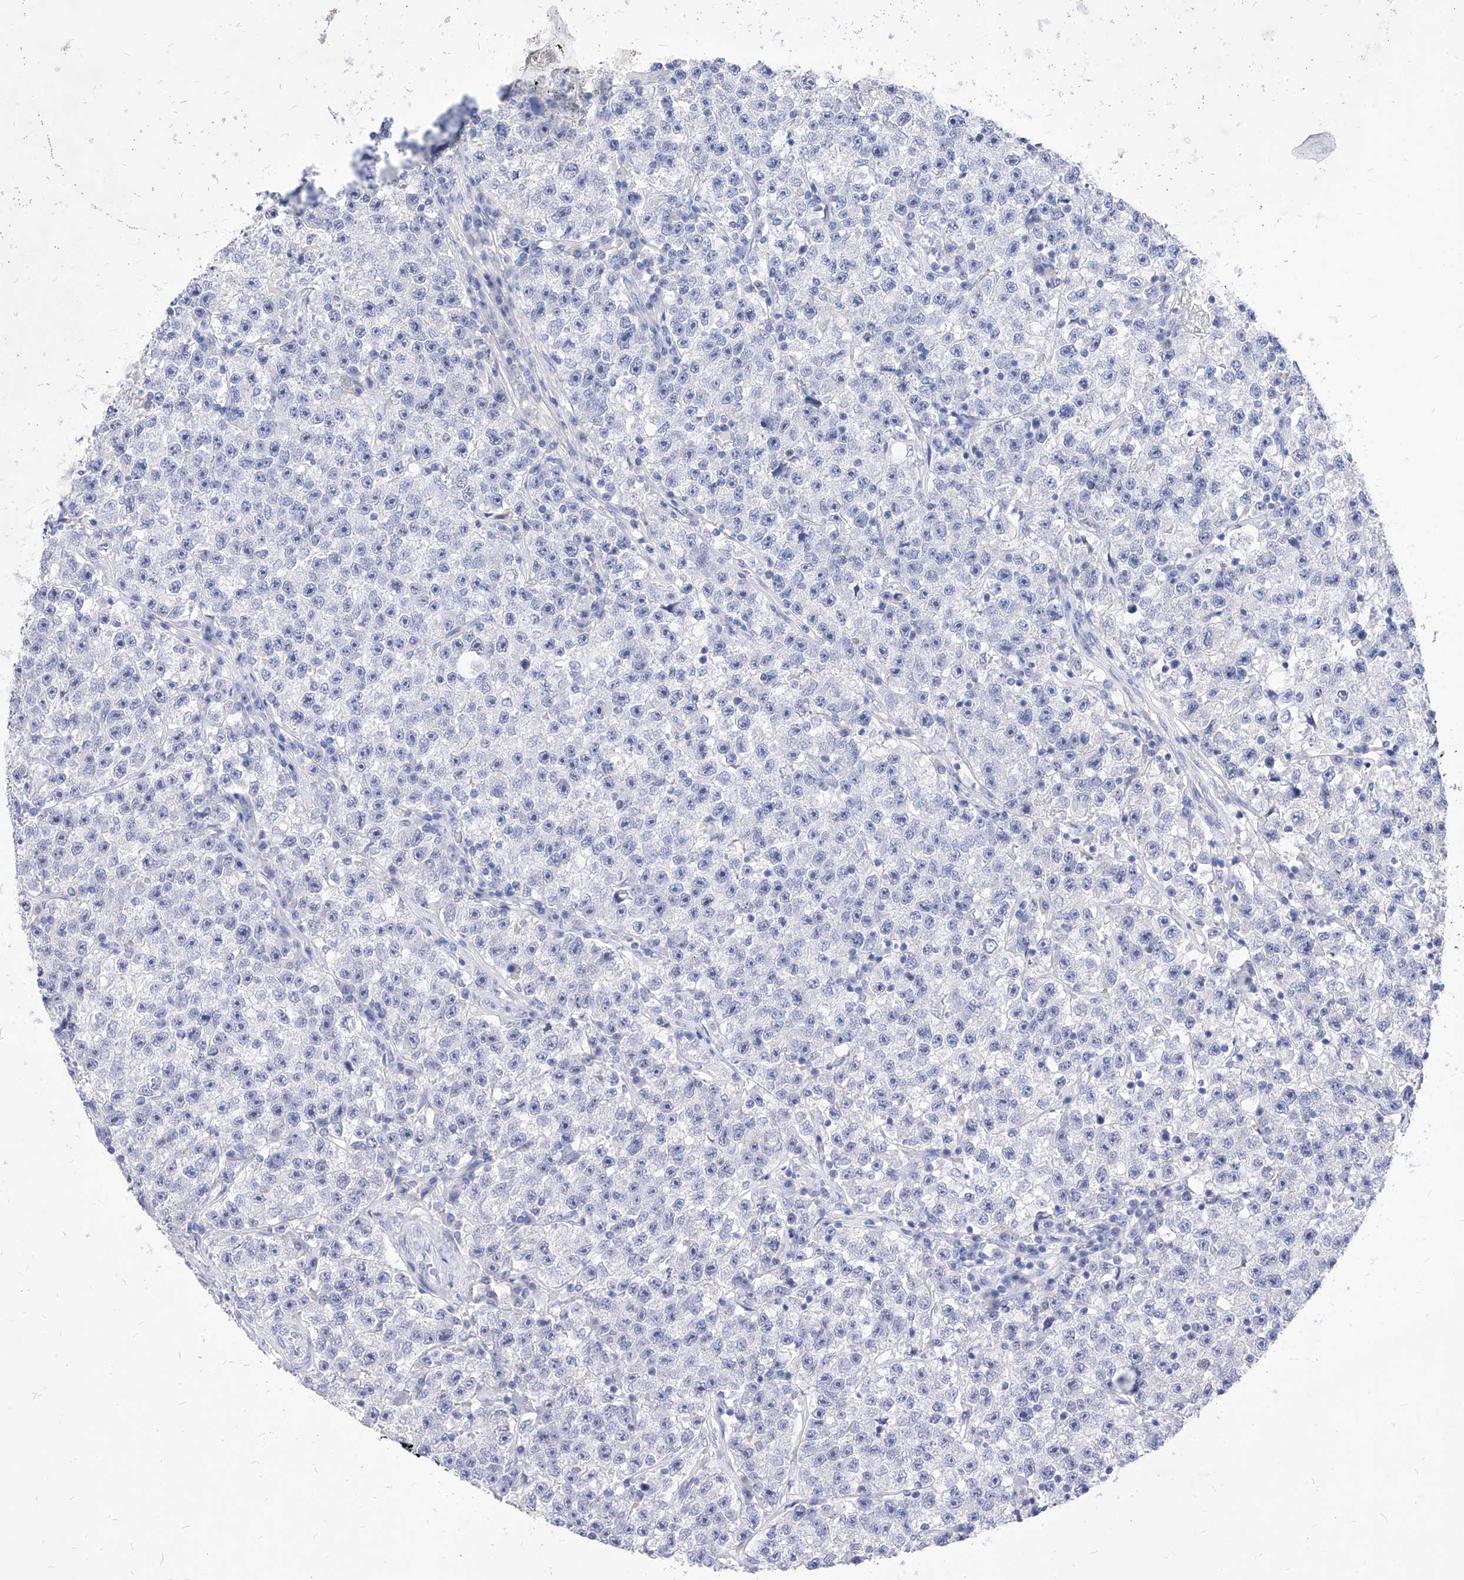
{"staining": {"intensity": "negative", "quantity": "none", "location": "none"}, "tissue": "testis cancer", "cell_type": "Tumor cells", "image_type": "cancer", "snomed": [{"axis": "morphology", "description": "Seminoma, NOS"}, {"axis": "topography", "description": "Testis"}], "caption": "Human testis seminoma stained for a protein using IHC displays no positivity in tumor cells.", "gene": "VAX1", "patient": {"sex": "male", "age": 22}}